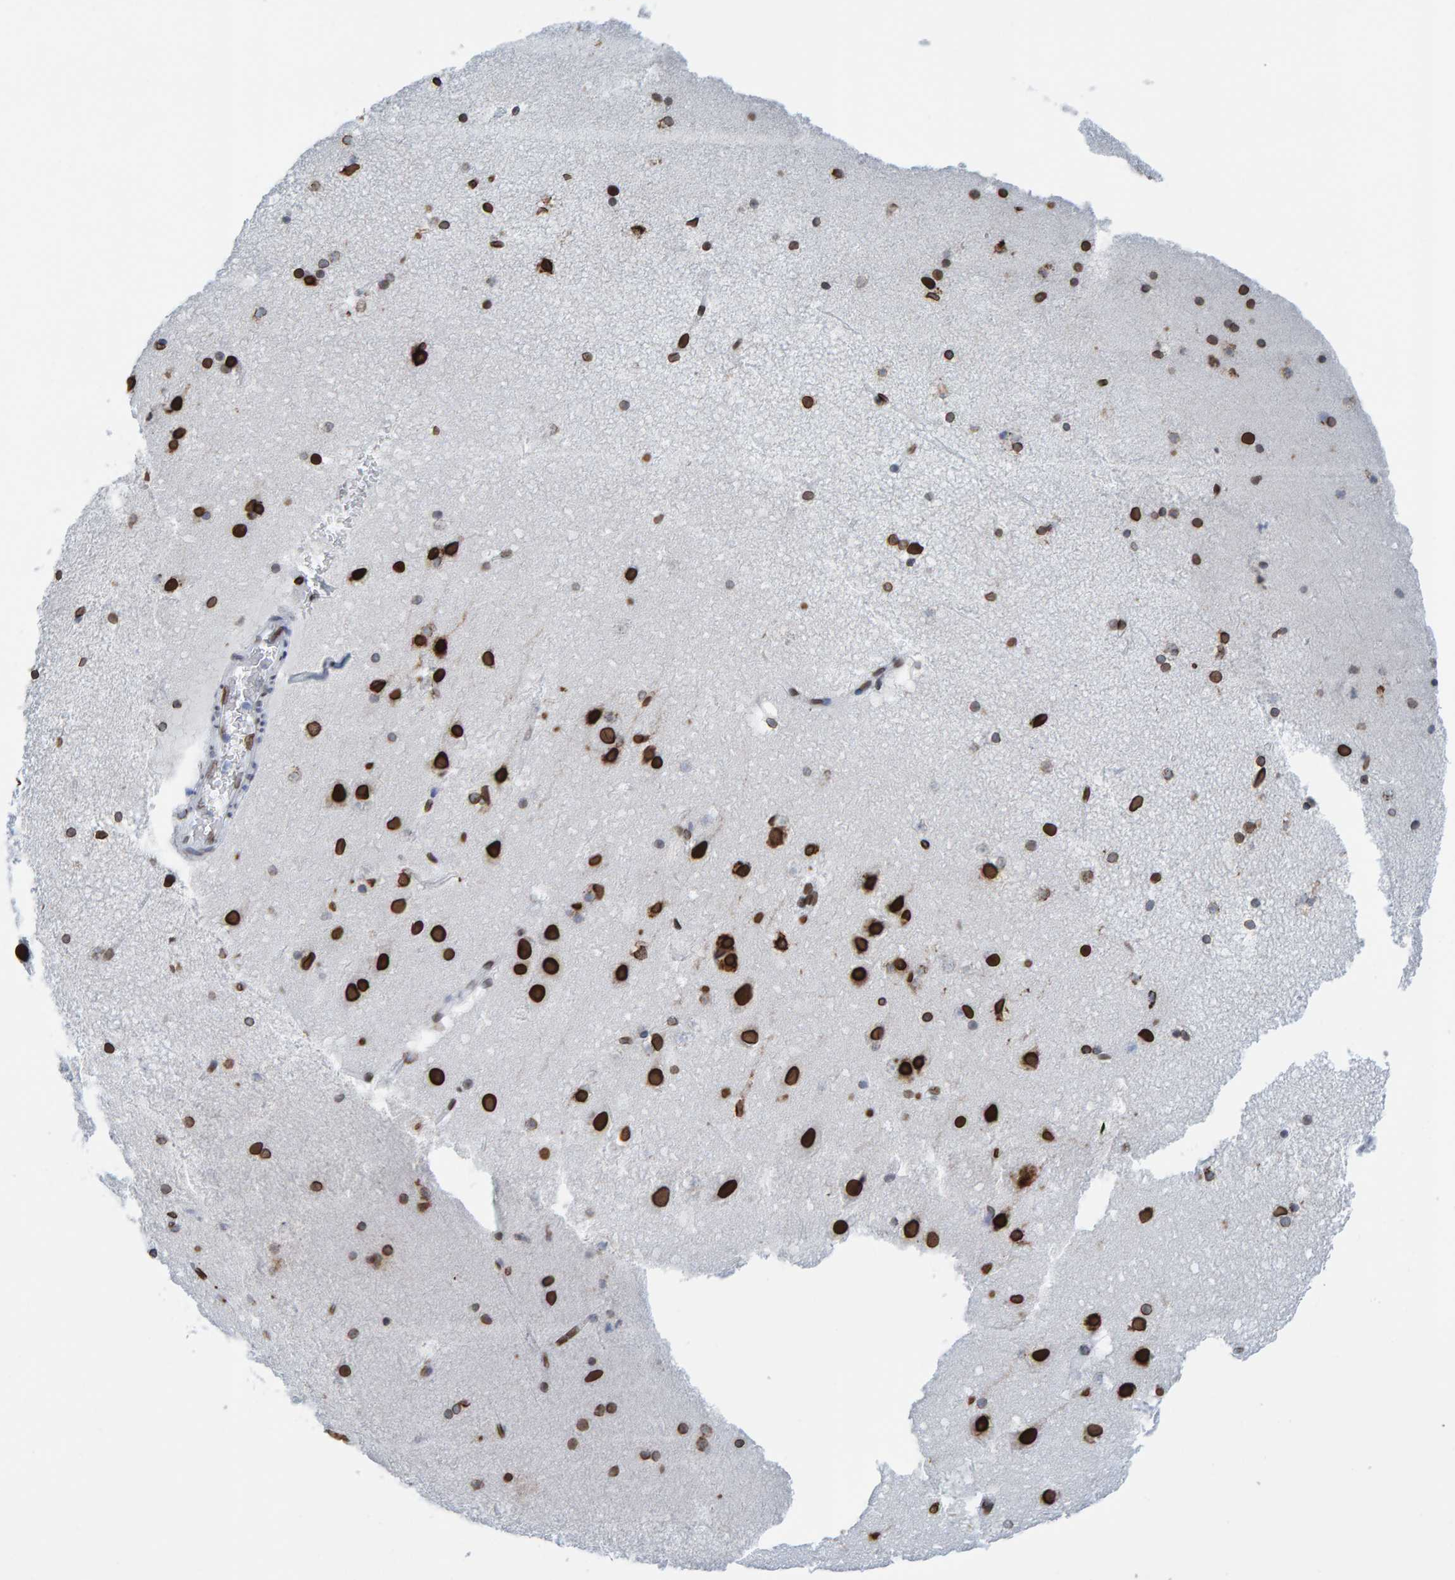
{"staining": {"intensity": "negative", "quantity": "none", "location": "none"}, "tissue": "cerebral cortex", "cell_type": "Endothelial cells", "image_type": "normal", "snomed": [{"axis": "morphology", "description": "Normal tissue, NOS"}, {"axis": "topography", "description": "Cerebral cortex"}], "caption": "This is an immunohistochemistry micrograph of unremarkable cerebral cortex. There is no expression in endothelial cells.", "gene": "LMNB2", "patient": {"sex": "male", "age": 45}}